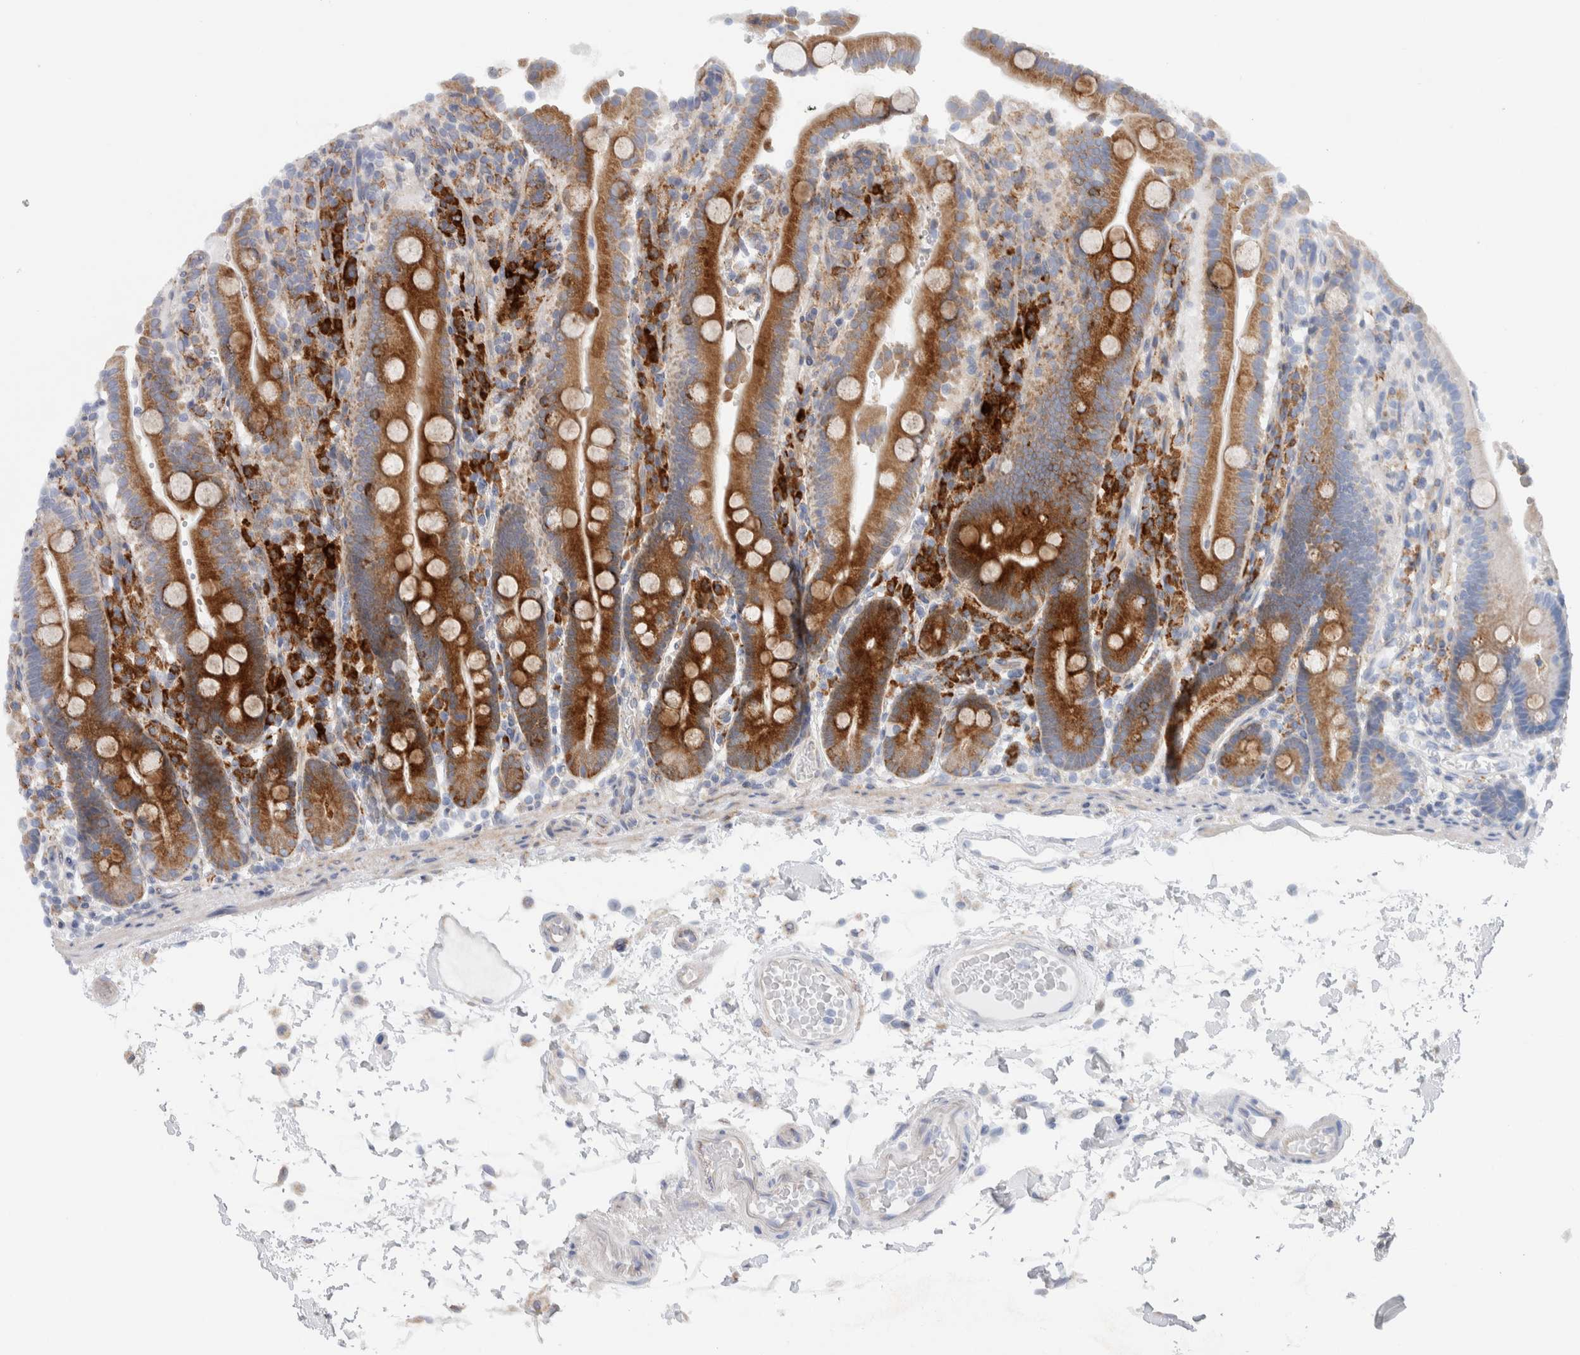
{"staining": {"intensity": "moderate", "quantity": ">75%", "location": "cytoplasmic/membranous"}, "tissue": "duodenum", "cell_type": "Glandular cells", "image_type": "normal", "snomed": [{"axis": "morphology", "description": "Normal tissue, NOS"}, {"axis": "topography", "description": "Small intestine, NOS"}], "caption": "A brown stain highlights moderate cytoplasmic/membranous positivity of a protein in glandular cells of unremarkable human duodenum. Using DAB (brown) and hematoxylin (blue) stains, captured at high magnification using brightfield microscopy.", "gene": "ENGASE", "patient": {"sex": "female", "age": 71}}